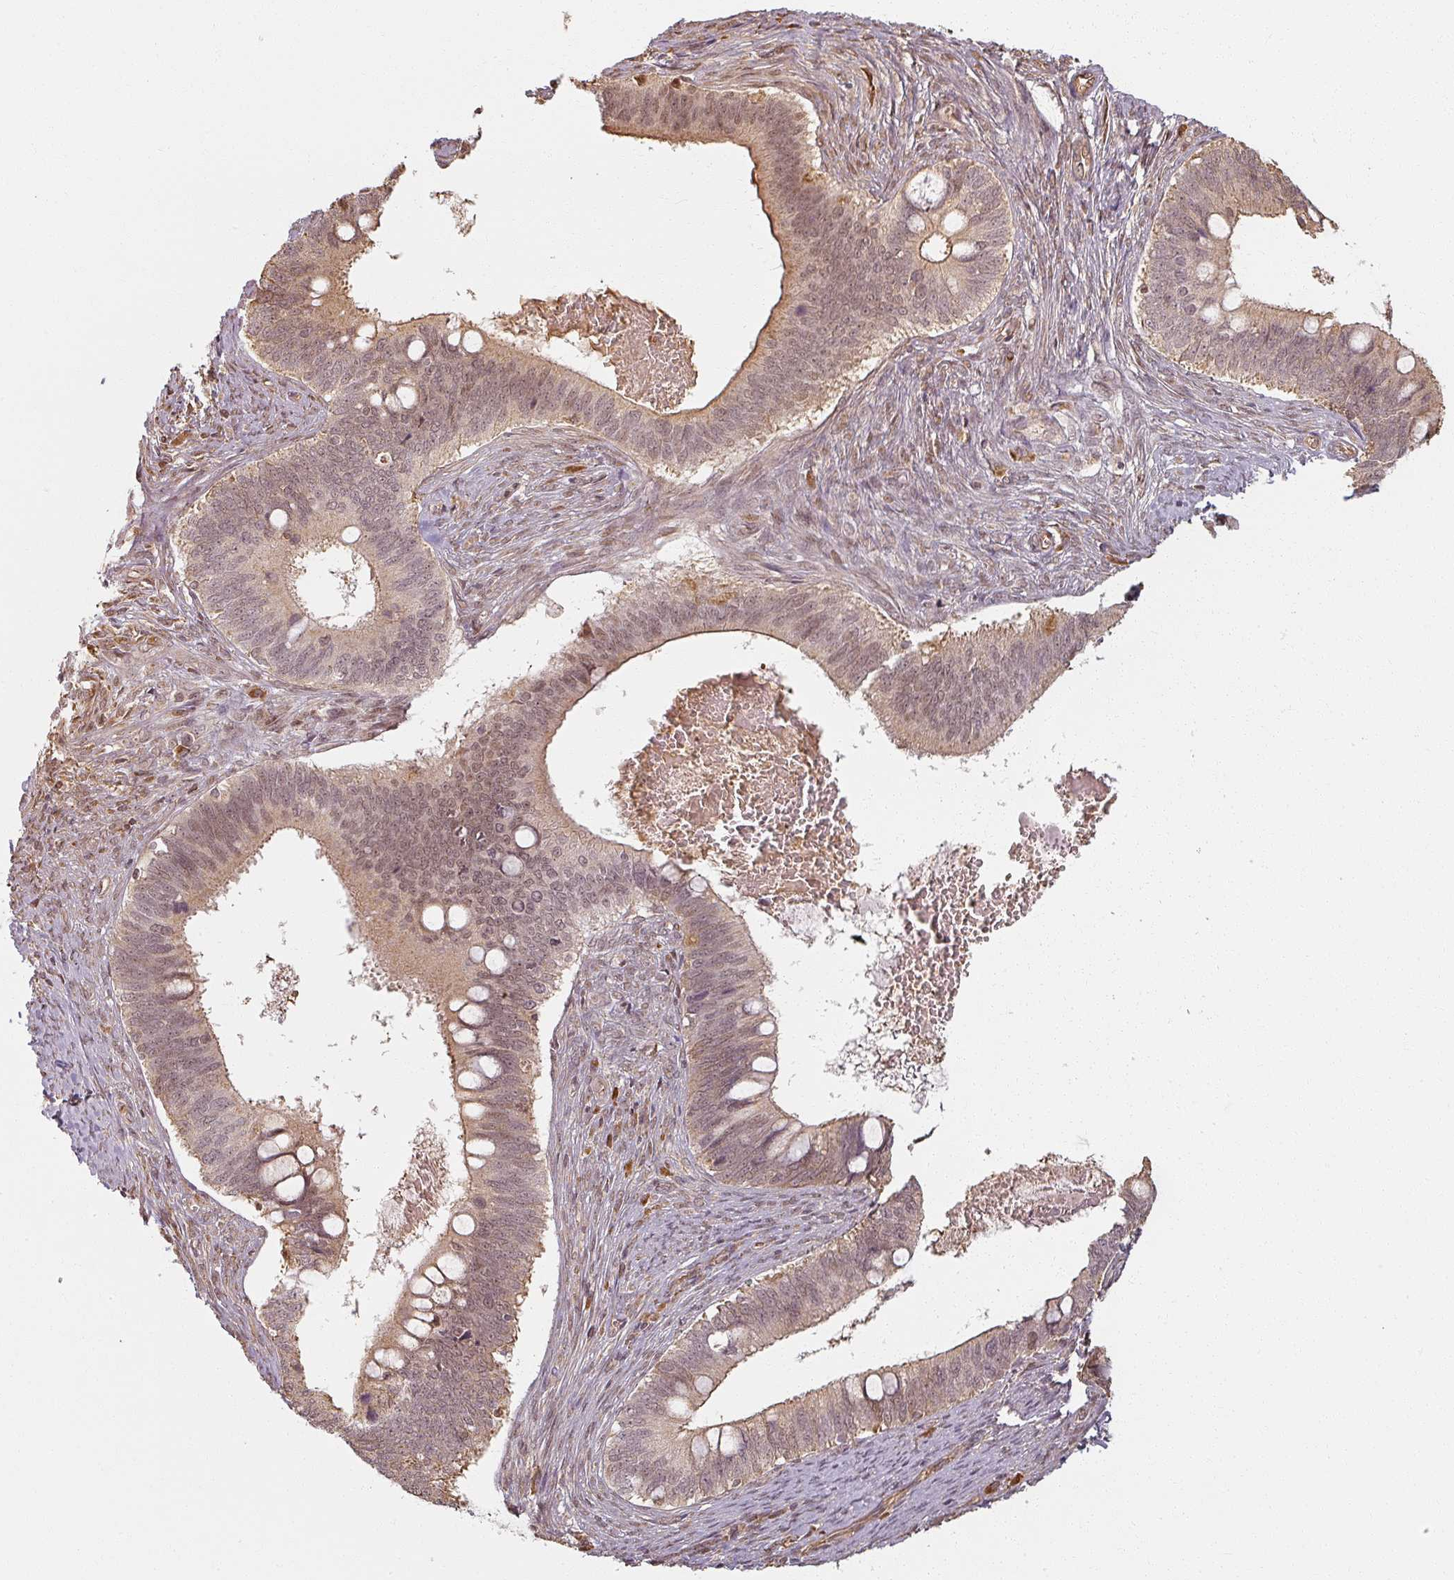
{"staining": {"intensity": "moderate", "quantity": ">75%", "location": "cytoplasmic/membranous,nuclear"}, "tissue": "cervical cancer", "cell_type": "Tumor cells", "image_type": "cancer", "snomed": [{"axis": "morphology", "description": "Adenocarcinoma, NOS"}, {"axis": "topography", "description": "Cervix"}], "caption": "Protein staining of cervical cancer tissue reveals moderate cytoplasmic/membranous and nuclear positivity in about >75% of tumor cells. (IHC, brightfield microscopy, high magnification).", "gene": "MED19", "patient": {"sex": "female", "age": 42}}